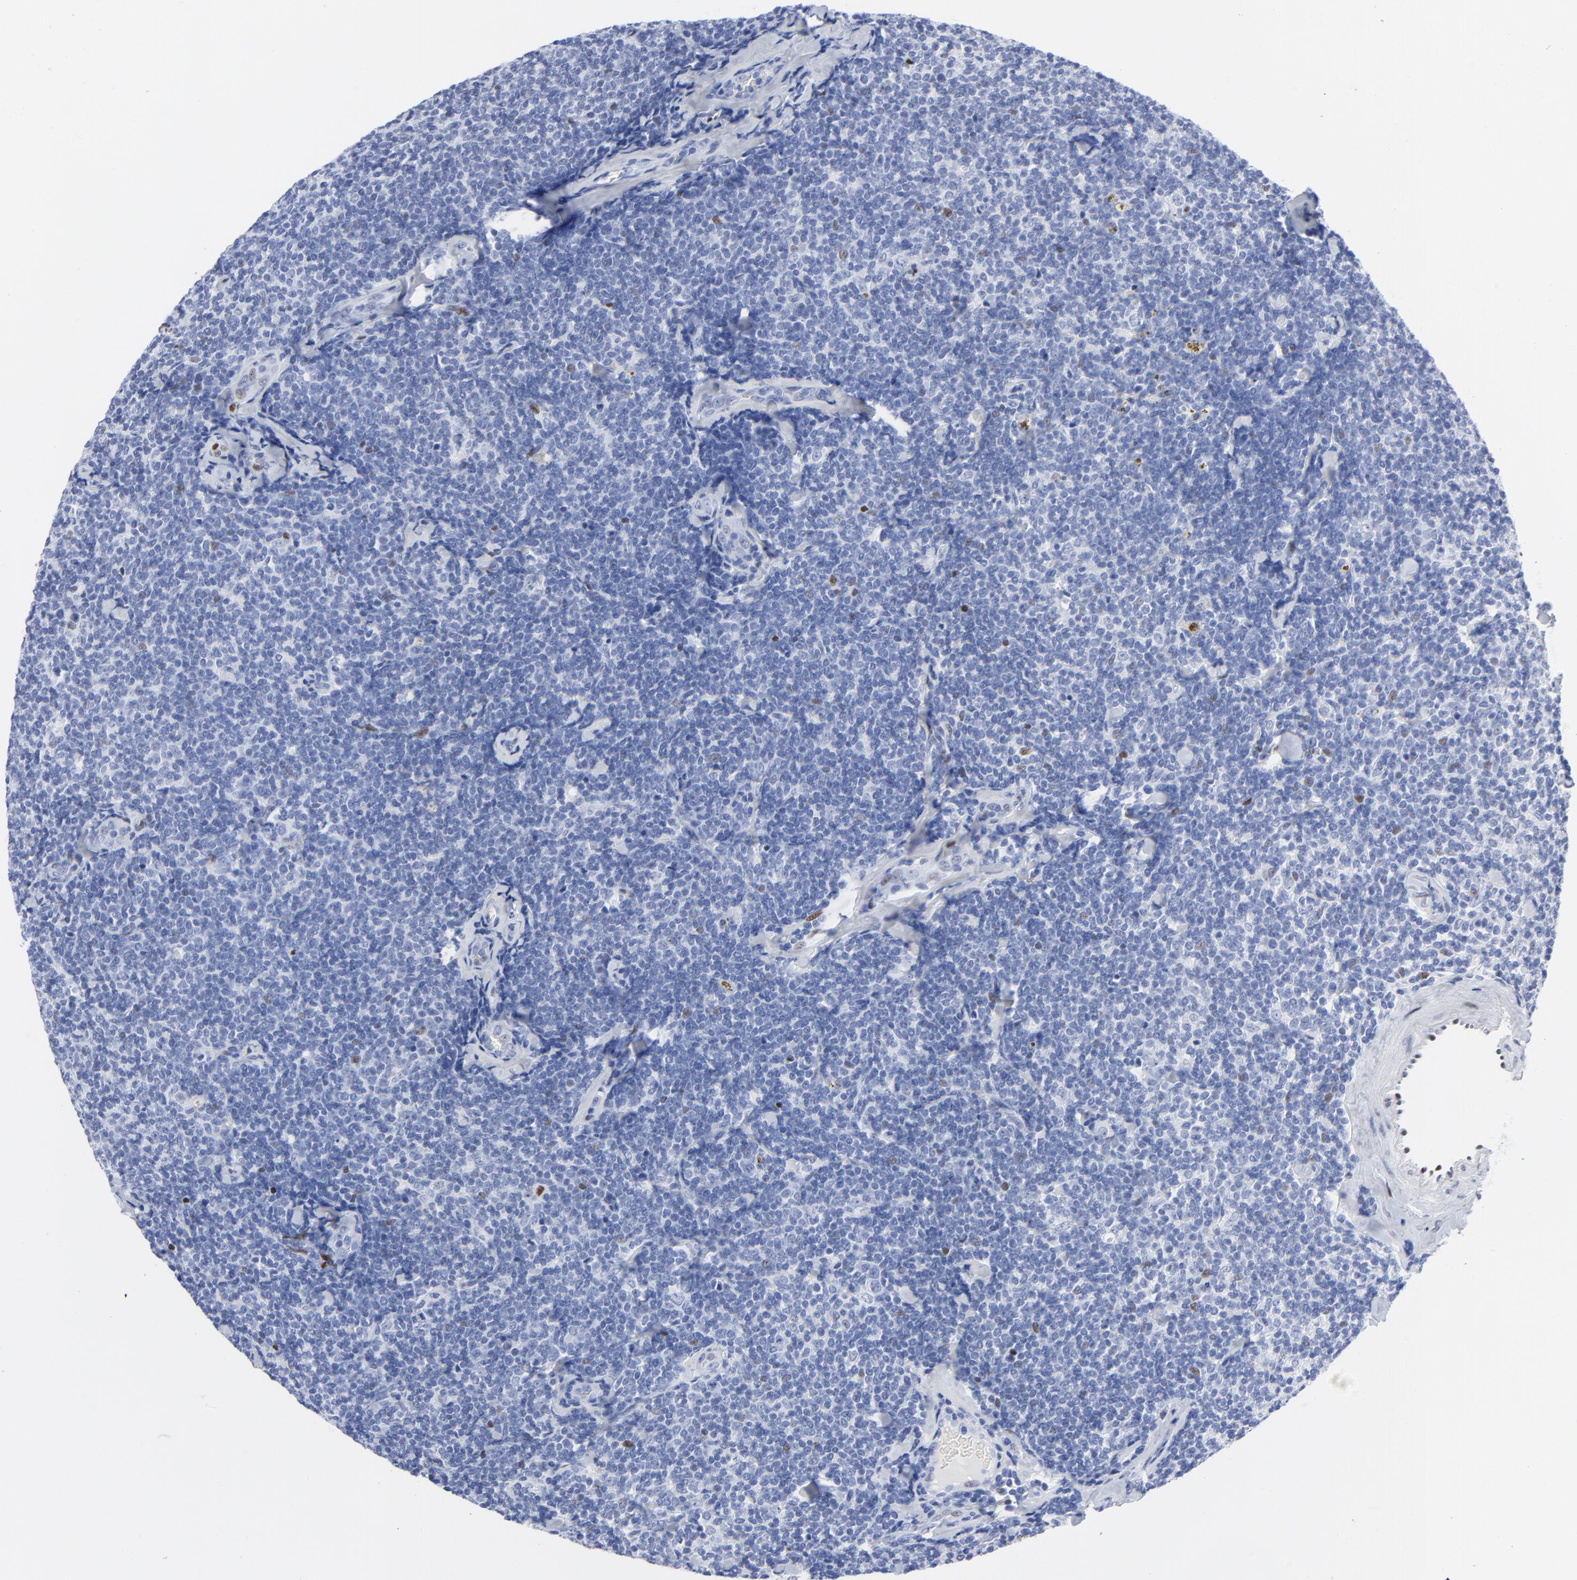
{"staining": {"intensity": "negative", "quantity": "none", "location": "none"}, "tissue": "lymphoma", "cell_type": "Tumor cells", "image_type": "cancer", "snomed": [{"axis": "morphology", "description": "Malignant lymphoma, non-Hodgkin's type, Low grade"}, {"axis": "topography", "description": "Lymph node"}], "caption": "Immunohistochemical staining of lymphoma displays no significant positivity in tumor cells.", "gene": "JUN", "patient": {"sex": "female", "age": 56}}